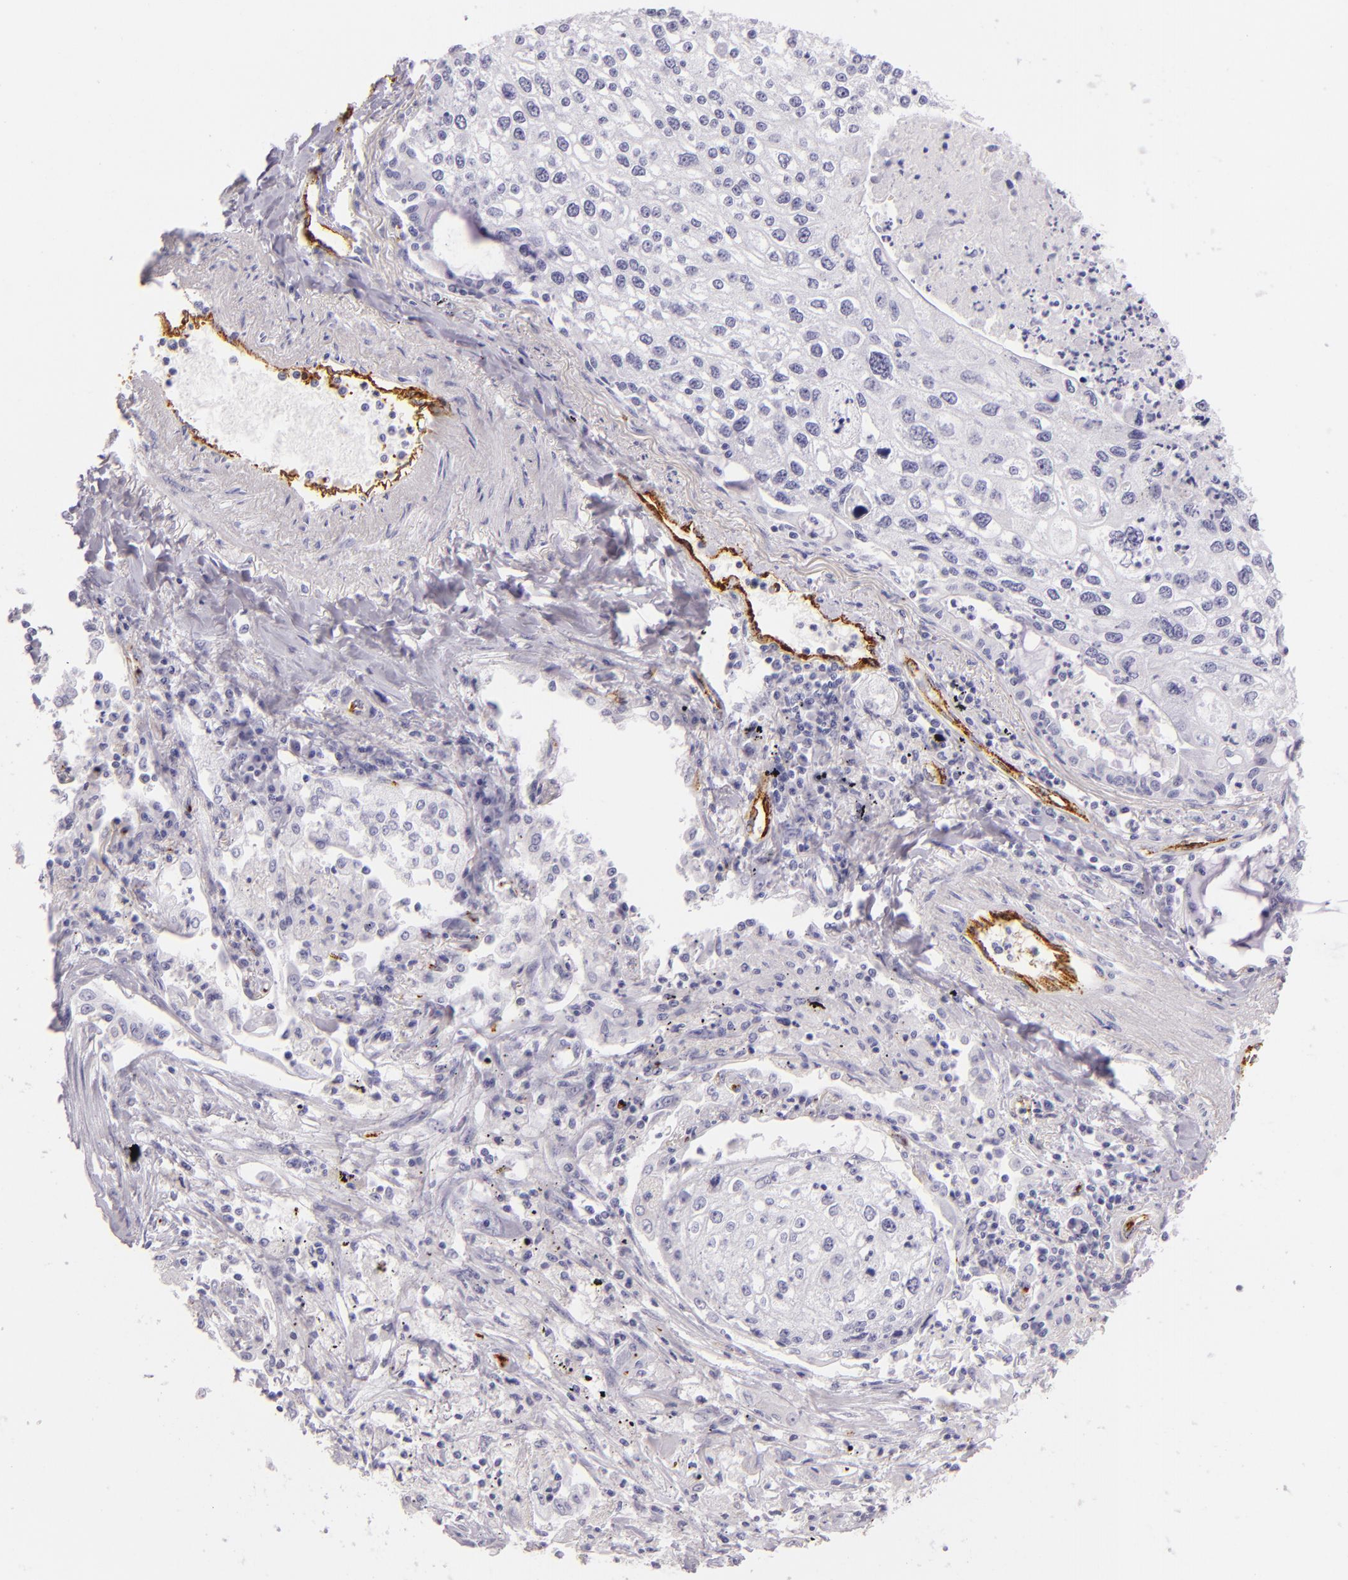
{"staining": {"intensity": "negative", "quantity": "none", "location": "none"}, "tissue": "lung cancer", "cell_type": "Tumor cells", "image_type": "cancer", "snomed": [{"axis": "morphology", "description": "Squamous cell carcinoma, NOS"}, {"axis": "topography", "description": "Lung"}], "caption": "Immunohistochemistry (IHC) of lung cancer displays no staining in tumor cells. Nuclei are stained in blue.", "gene": "SELP", "patient": {"sex": "male", "age": 75}}